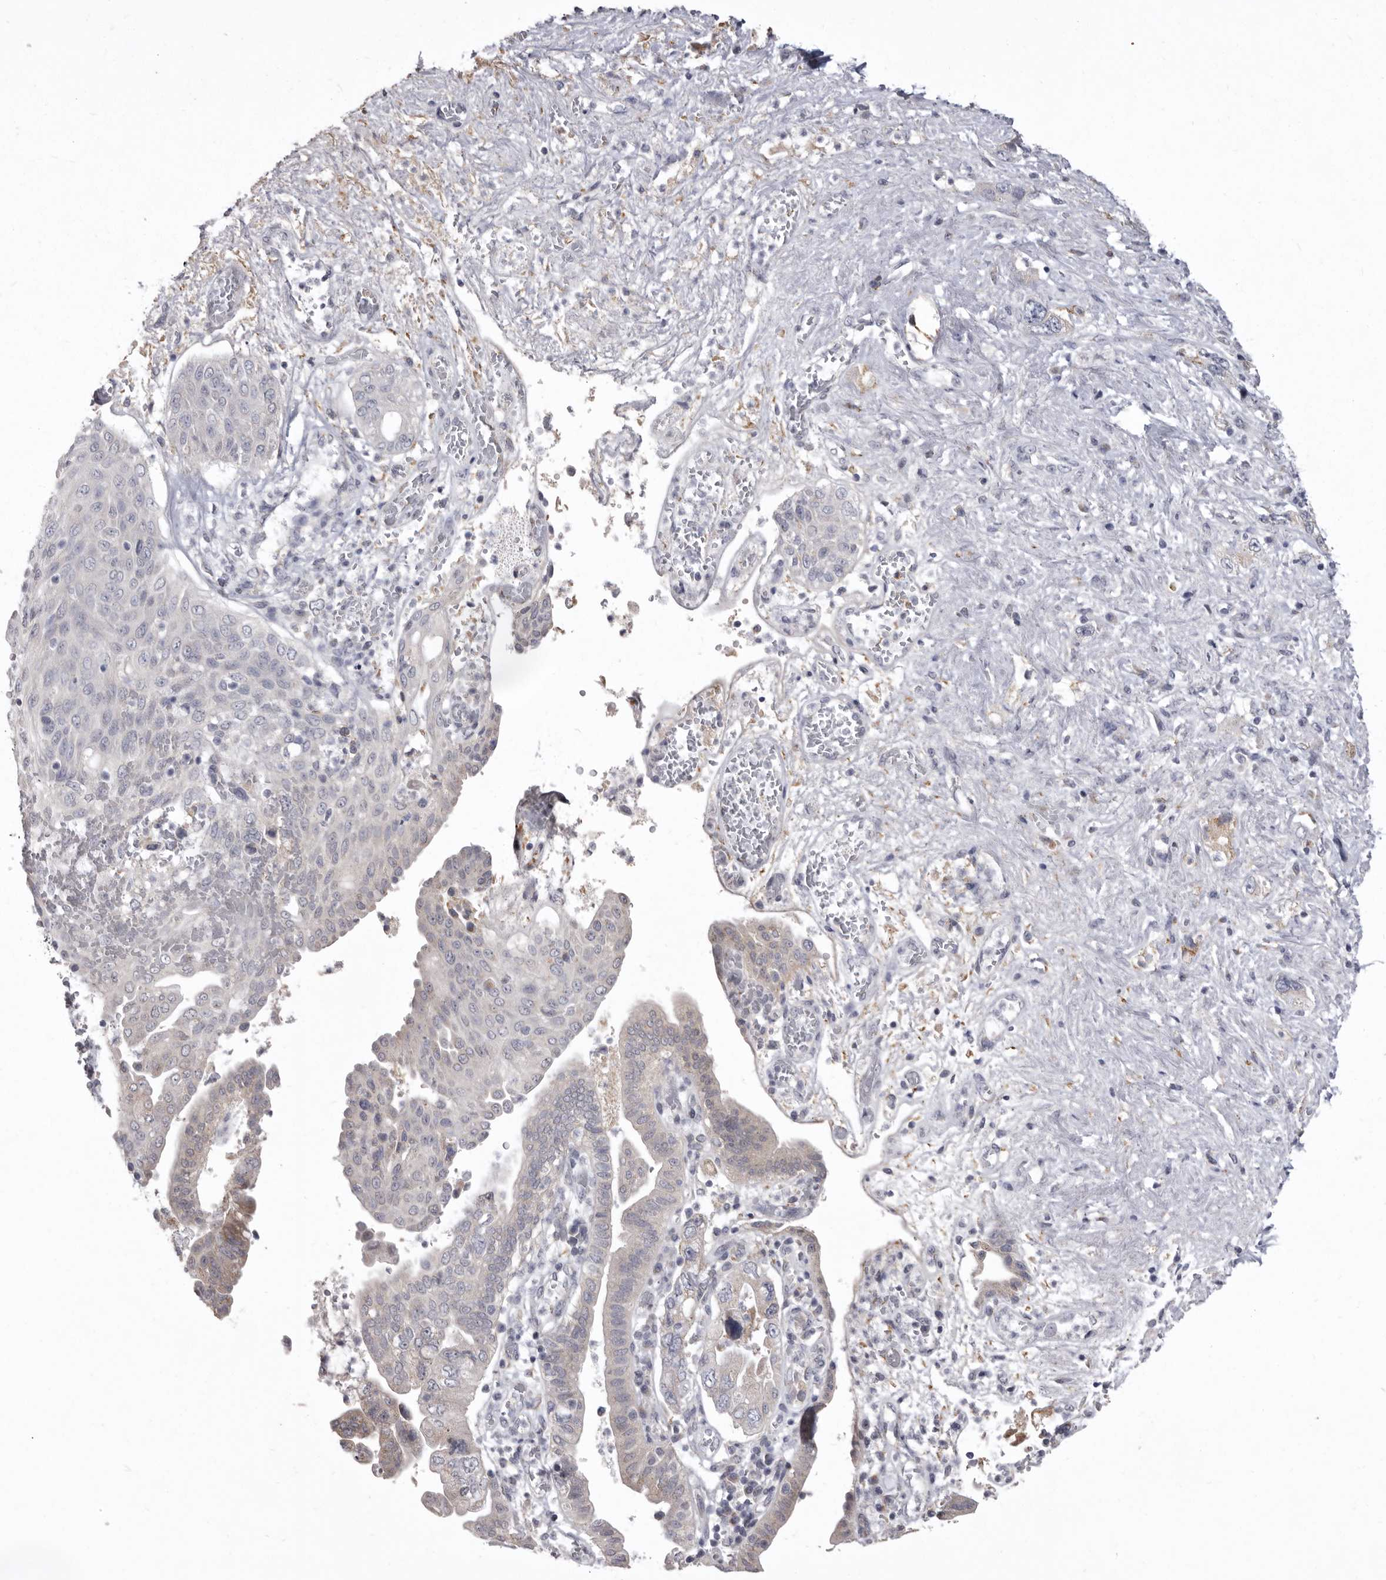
{"staining": {"intensity": "negative", "quantity": "none", "location": "none"}, "tissue": "pancreatic cancer", "cell_type": "Tumor cells", "image_type": "cancer", "snomed": [{"axis": "morphology", "description": "Adenocarcinoma, NOS"}, {"axis": "topography", "description": "Pancreas"}], "caption": "Histopathology image shows no significant protein expression in tumor cells of adenocarcinoma (pancreatic).", "gene": "P2RX6", "patient": {"sex": "female", "age": 73}}